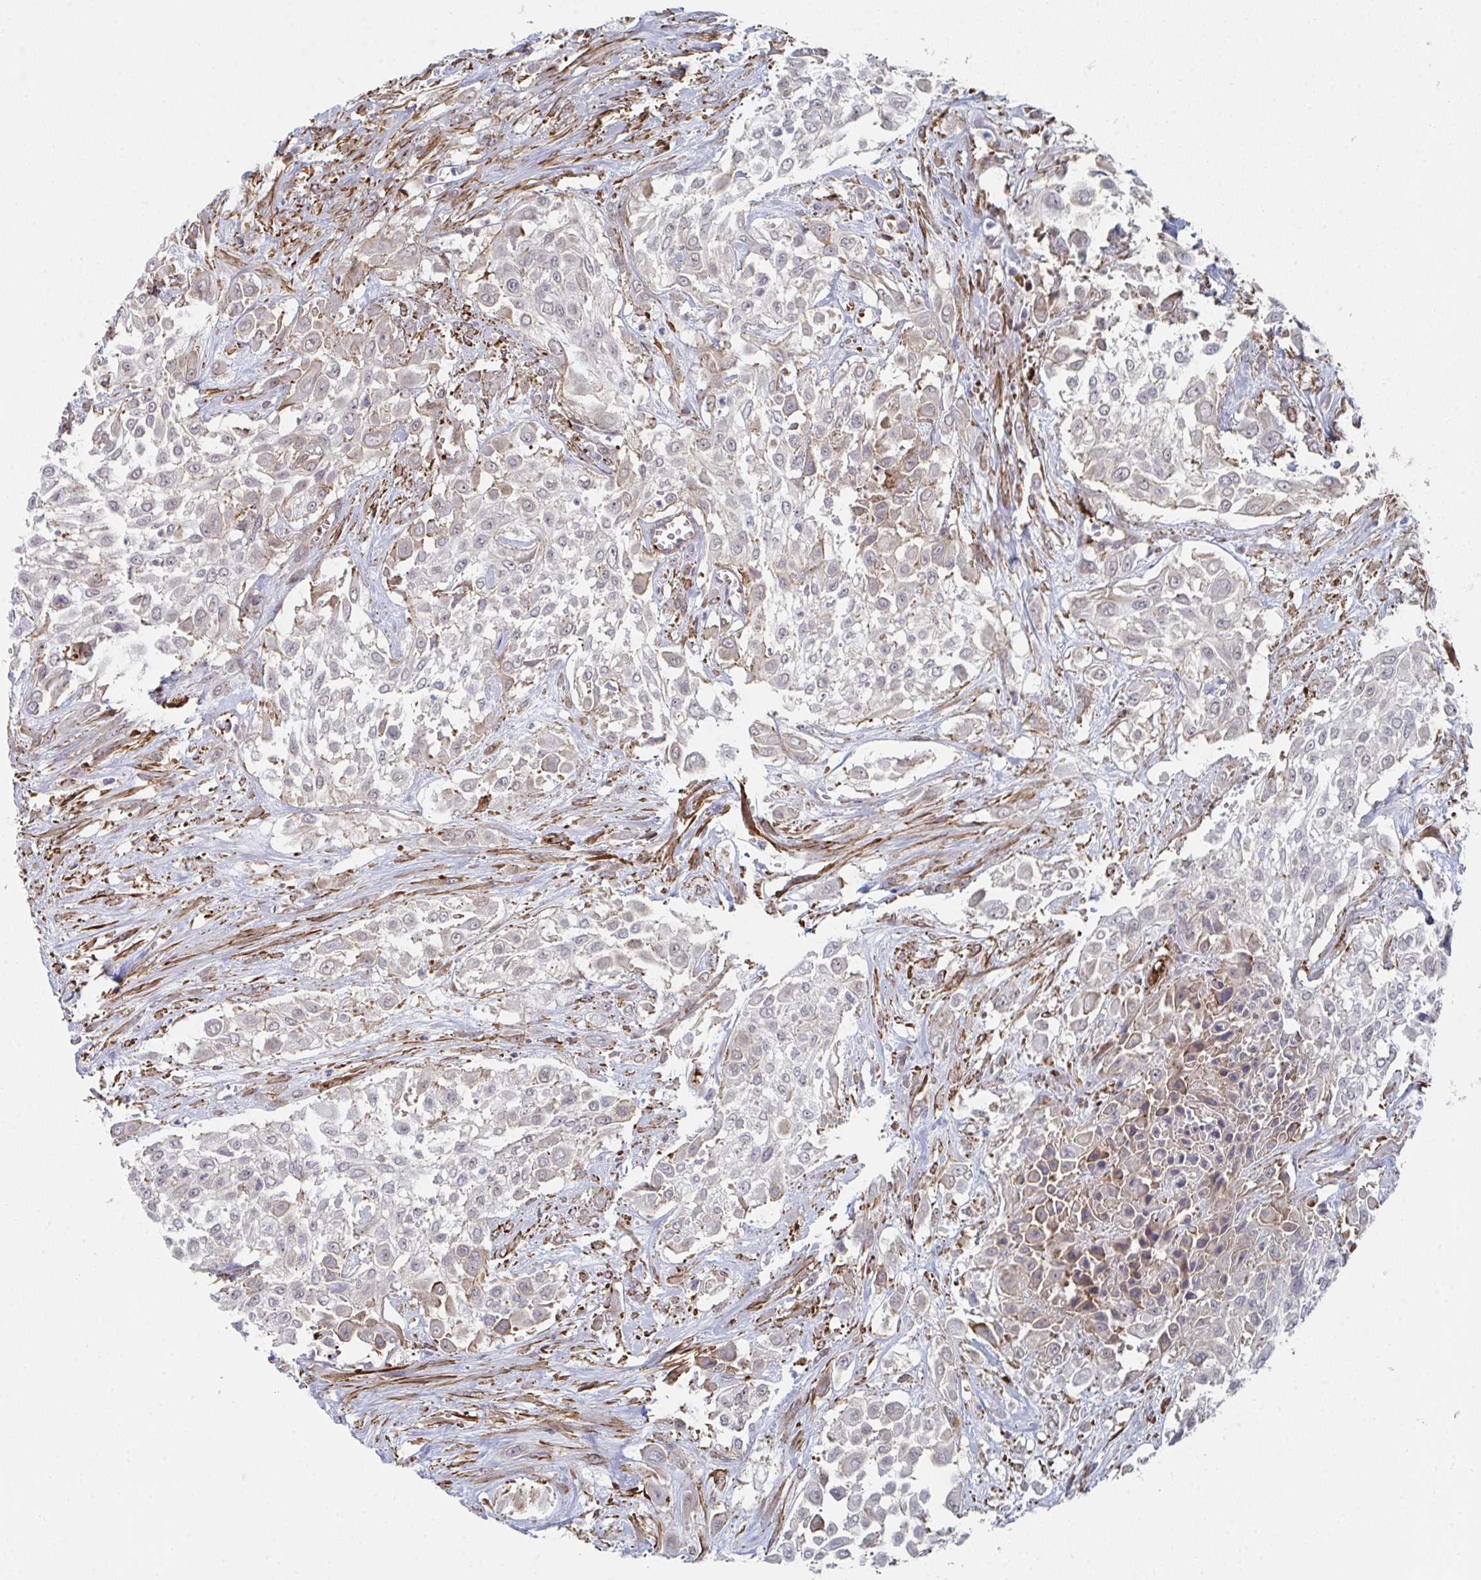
{"staining": {"intensity": "weak", "quantity": "<25%", "location": "cytoplasmic/membranous"}, "tissue": "urothelial cancer", "cell_type": "Tumor cells", "image_type": "cancer", "snomed": [{"axis": "morphology", "description": "Urothelial carcinoma, High grade"}, {"axis": "topography", "description": "Urinary bladder"}], "caption": "Tumor cells are negative for brown protein staining in high-grade urothelial carcinoma. (IHC, brightfield microscopy, high magnification).", "gene": "NEURL4", "patient": {"sex": "male", "age": 57}}